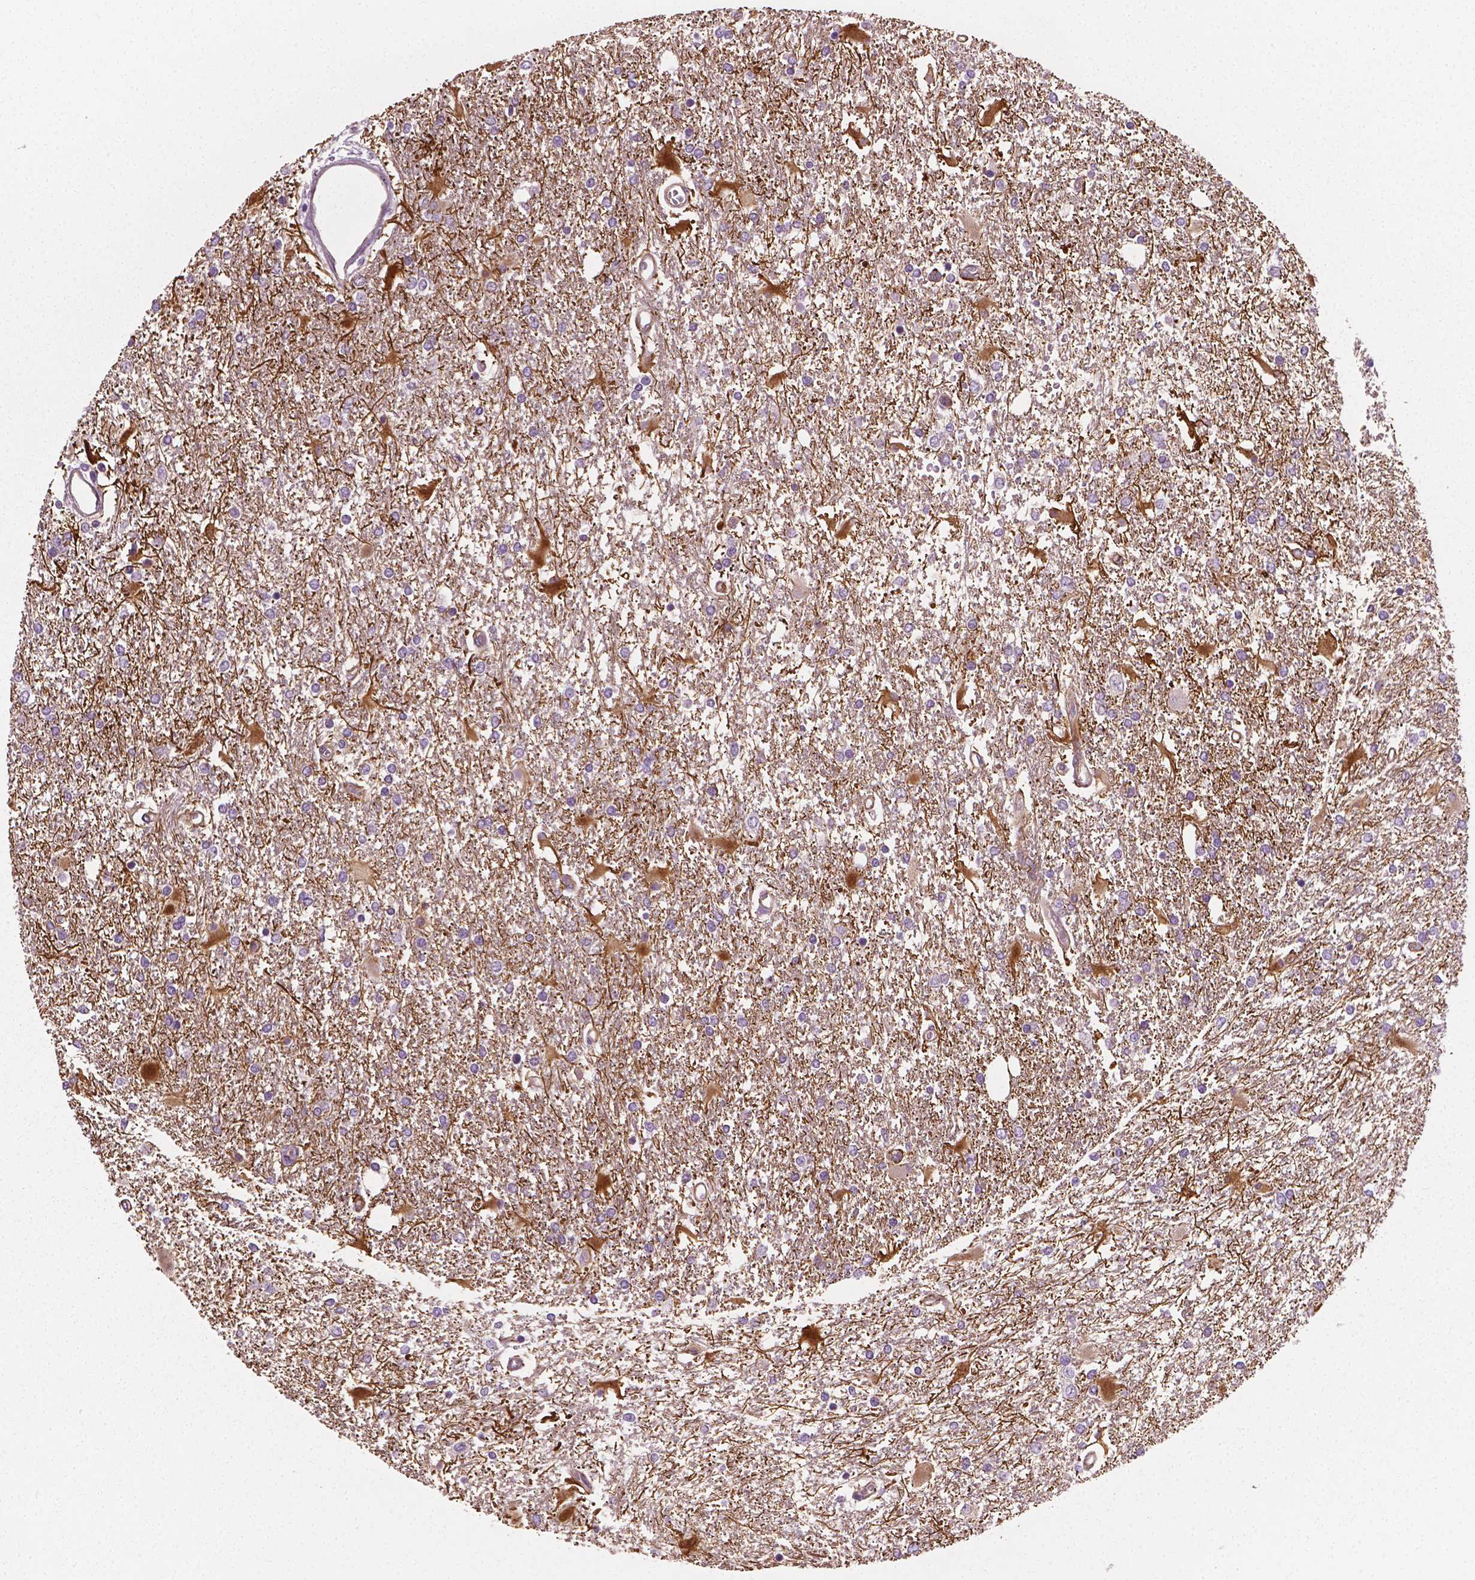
{"staining": {"intensity": "negative", "quantity": "none", "location": "none"}, "tissue": "glioma", "cell_type": "Tumor cells", "image_type": "cancer", "snomed": [{"axis": "morphology", "description": "Glioma, malignant, High grade"}, {"axis": "topography", "description": "Cerebral cortex"}], "caption": "DAB immunohistochemical staining of human glioma shows no significant positivity in tumor cells.", "gene": "PTX3", "patient": {"sex": "male", "age": 79}}